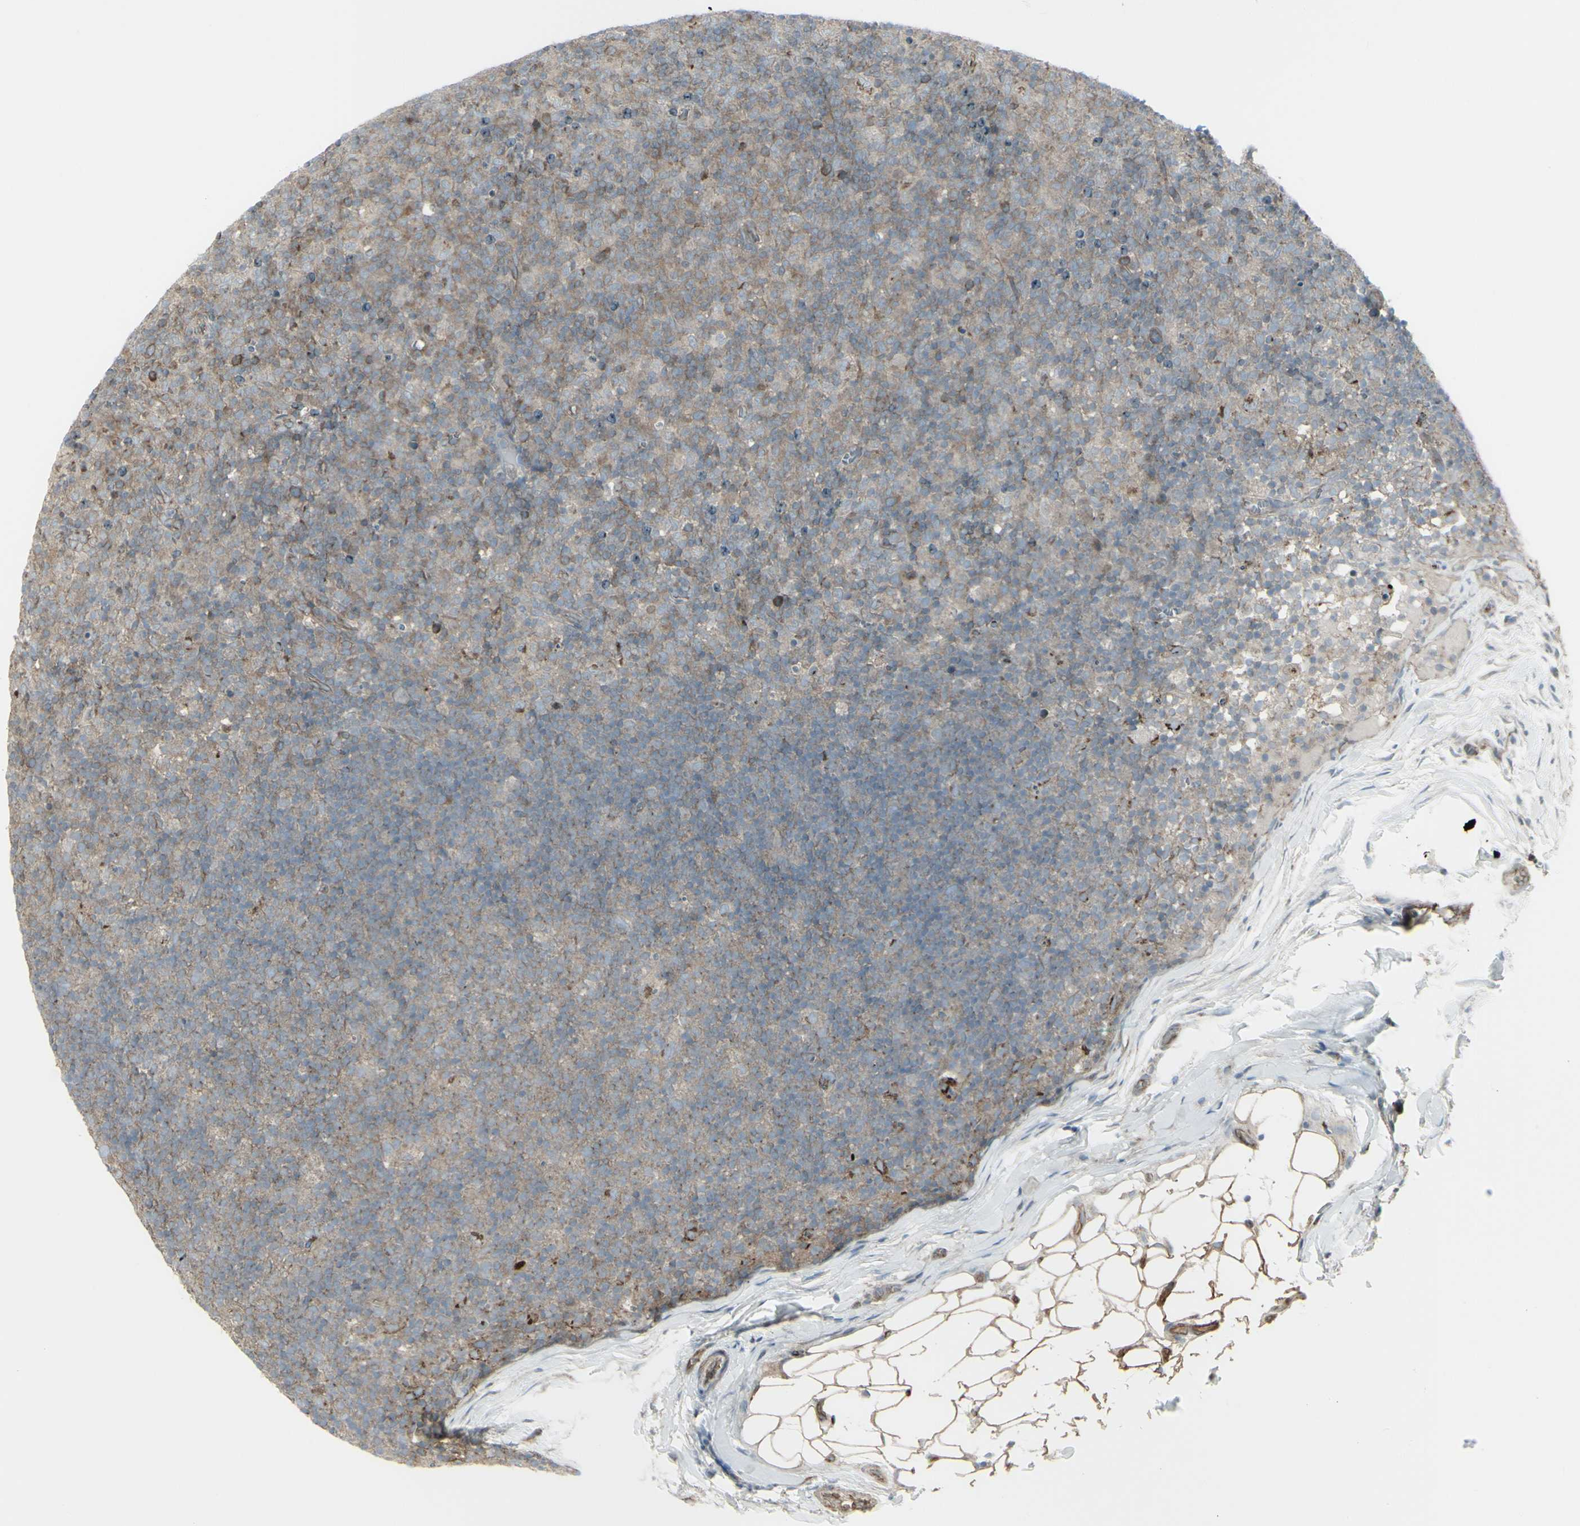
{"staining": {"intensity": "moderate", "quantity": "25%-75%", "location": "cytoplasmic/membranous"}, "tissue": "lymph node", "cell_type": "Germinal center cells", "image_type": "normal", "snomed": [{"axis": "morphology", "description": "Normal tissue, NOS"}, {"axis": "morphology", "description": "Inflammation, NOS"}, {"axis": "topography", "description": "Lymph node"}], "caption": "An immunohistochemistry (IHC) photomicrograph of normal tissue is shown. Protein staining in brown shows moderate cytoplasmic/membranous positivity in lymph node within germinal center cells.", "gene": "GALNT6", "patient": {"sex": "male", "age": 55}}